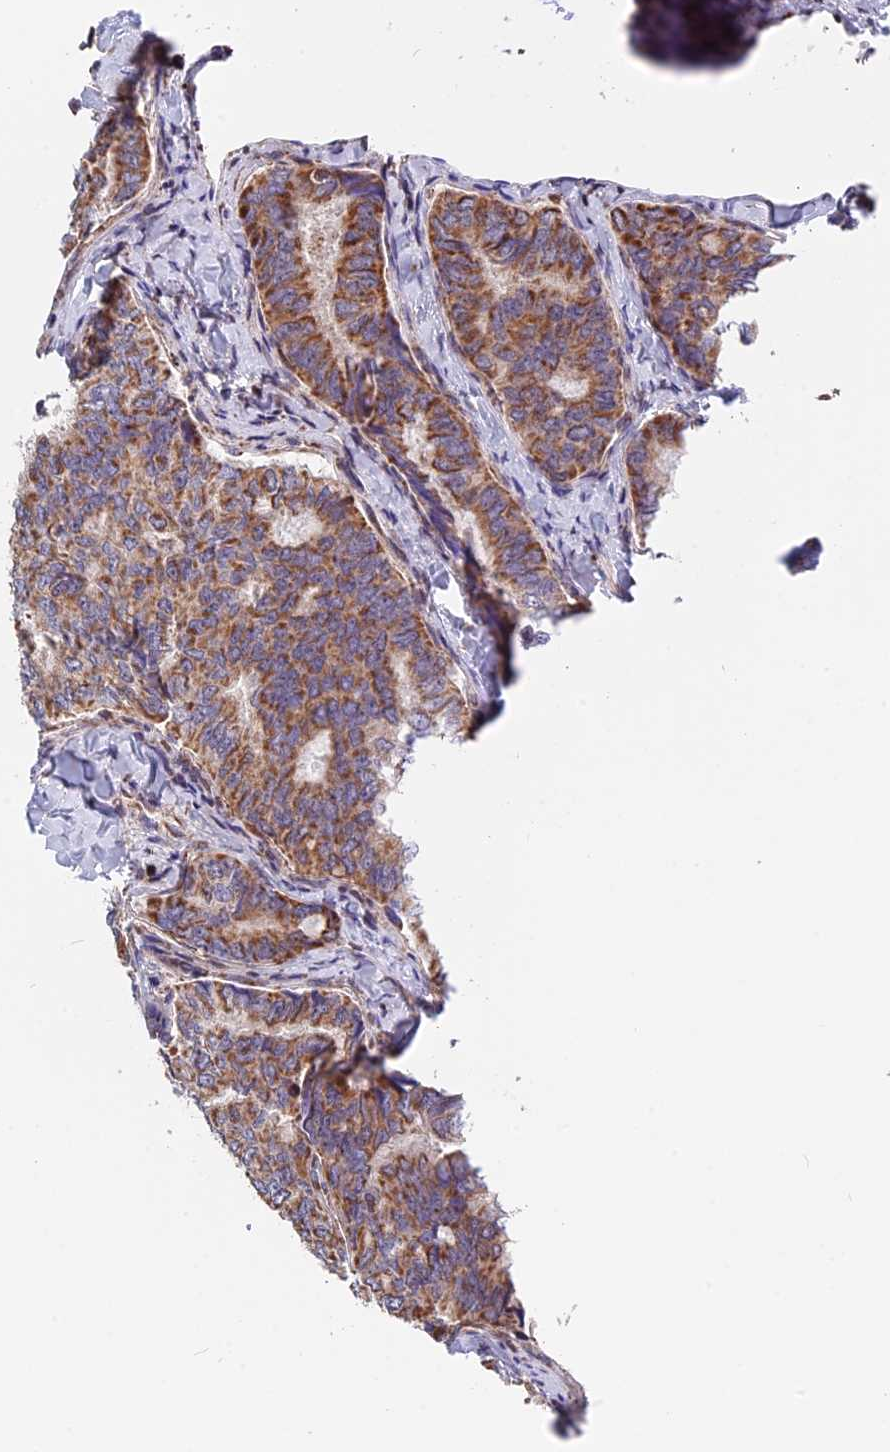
{"staining": {"intensity": "strong", "quantity": ">75%", "location": "cytoplasmic/membranous"}, "tissue": "thyroid cancer", "cell_type": "Tumor cells", "image_type": "cancer", "snomed": [{"axis": "morphology", "description": "Papillary adenocarcinoma, NOS"}, {"axis": "topography", "description": "Thyroid gland"}], "caption": "Approximately >75% of tumor cells in thyroid cancer (papillary adenocarcinoma) show strong cytoplasmic/membranous protein expression as visualized by brown immunohistochemical staining.", "gene": "FAM174C", "patient": {"sex": "female", "age": 35}}